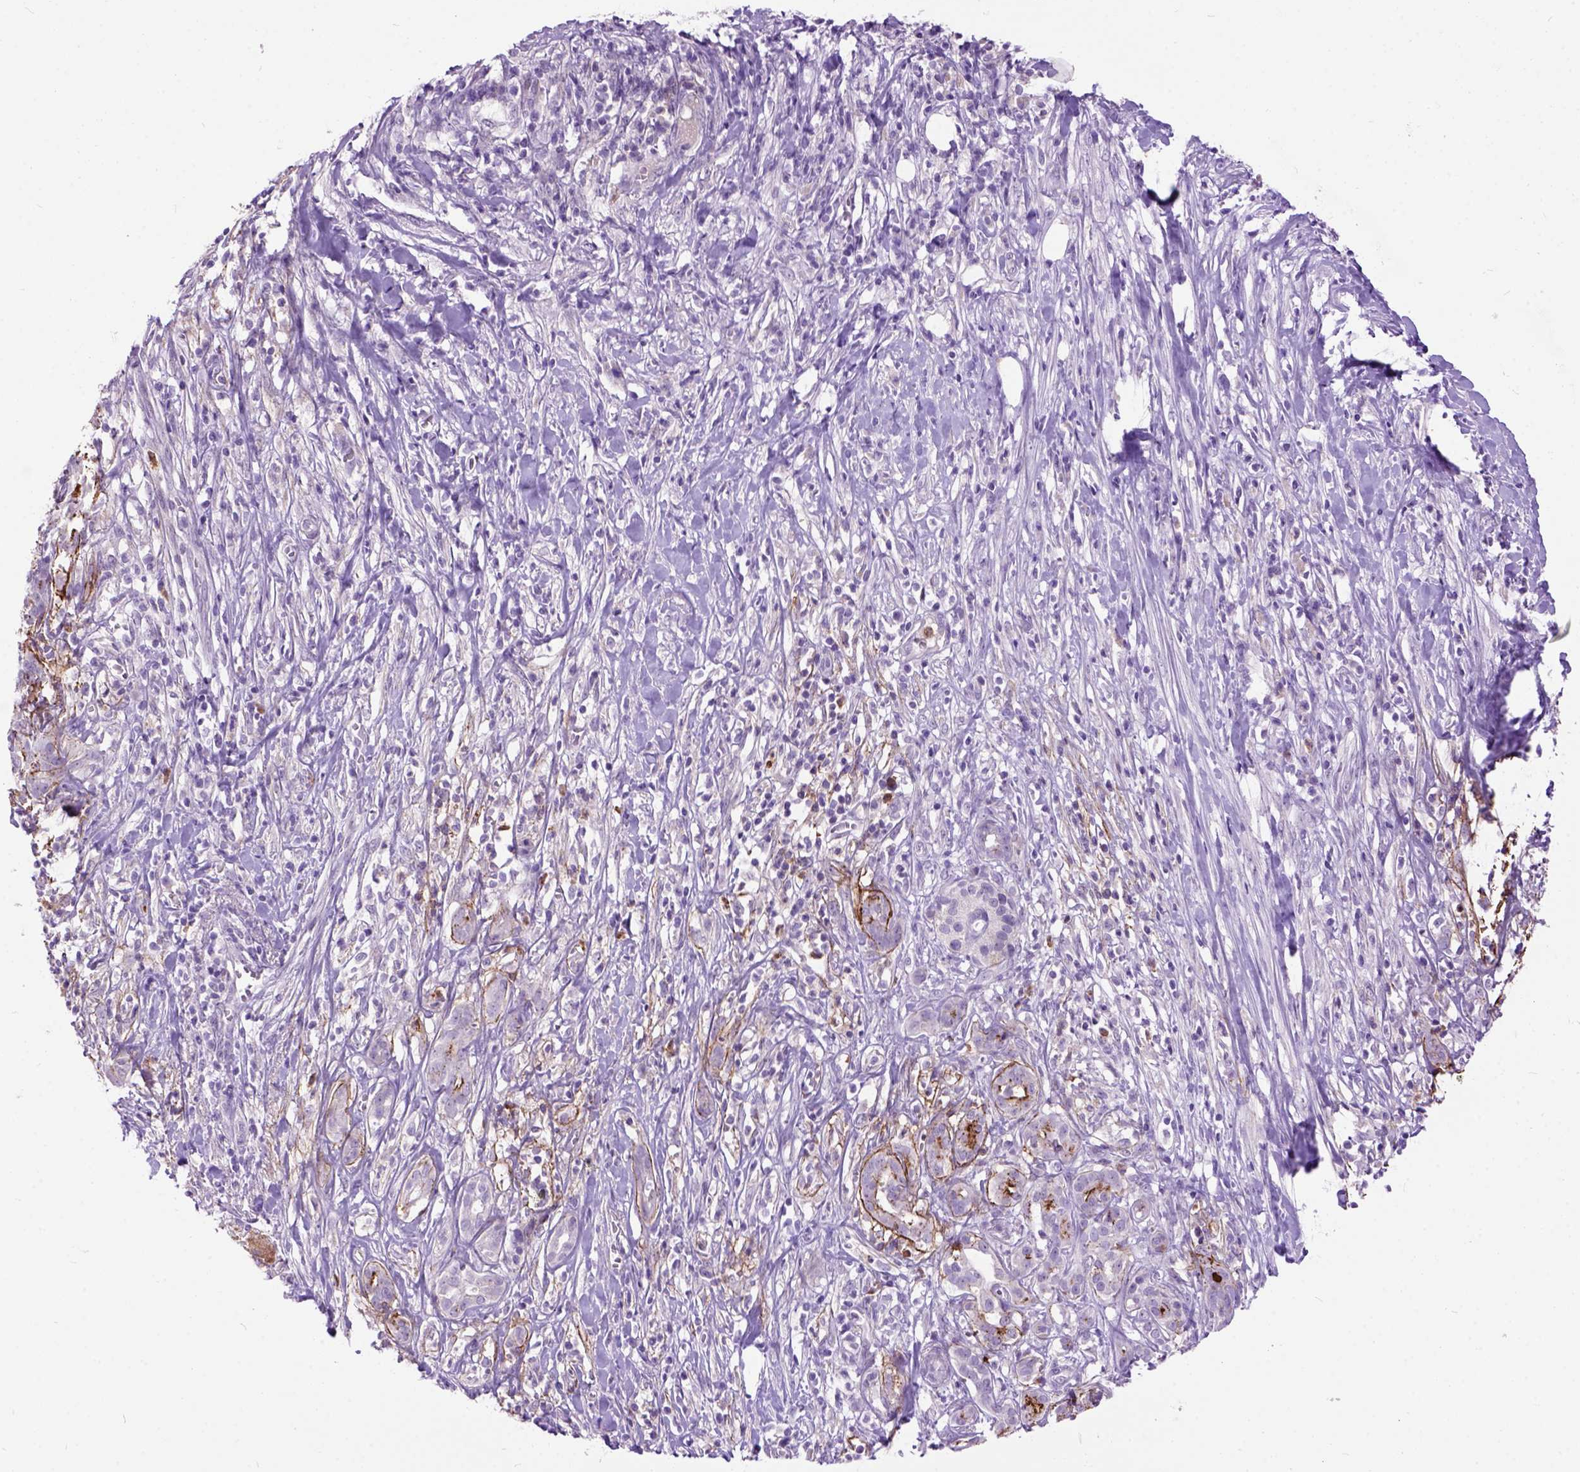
{"staining": {"intensity": "strong", "quantity": "<25%", "location": "cytoplasmic/membranous"}, "tissue": "pancreatic cancer", "cell_type": "Tumor cells", "image_type": "cancer", "snomed": [{"axis": "morphology", "description": "Adenocarcinoma, NOS"}, {"axis": "topography", "description": "Pancreas"}], "caption": "Immunohistochemistry (IHC) of human pancreatic adenocarcinoma shows medium levels of strong cytoplasmic/membranous positivity in approximately <25% of tumor cells. Nuclei are stained in blue.", "gene": "MAPT", "patient": {"sex": "male", "age": 61}}